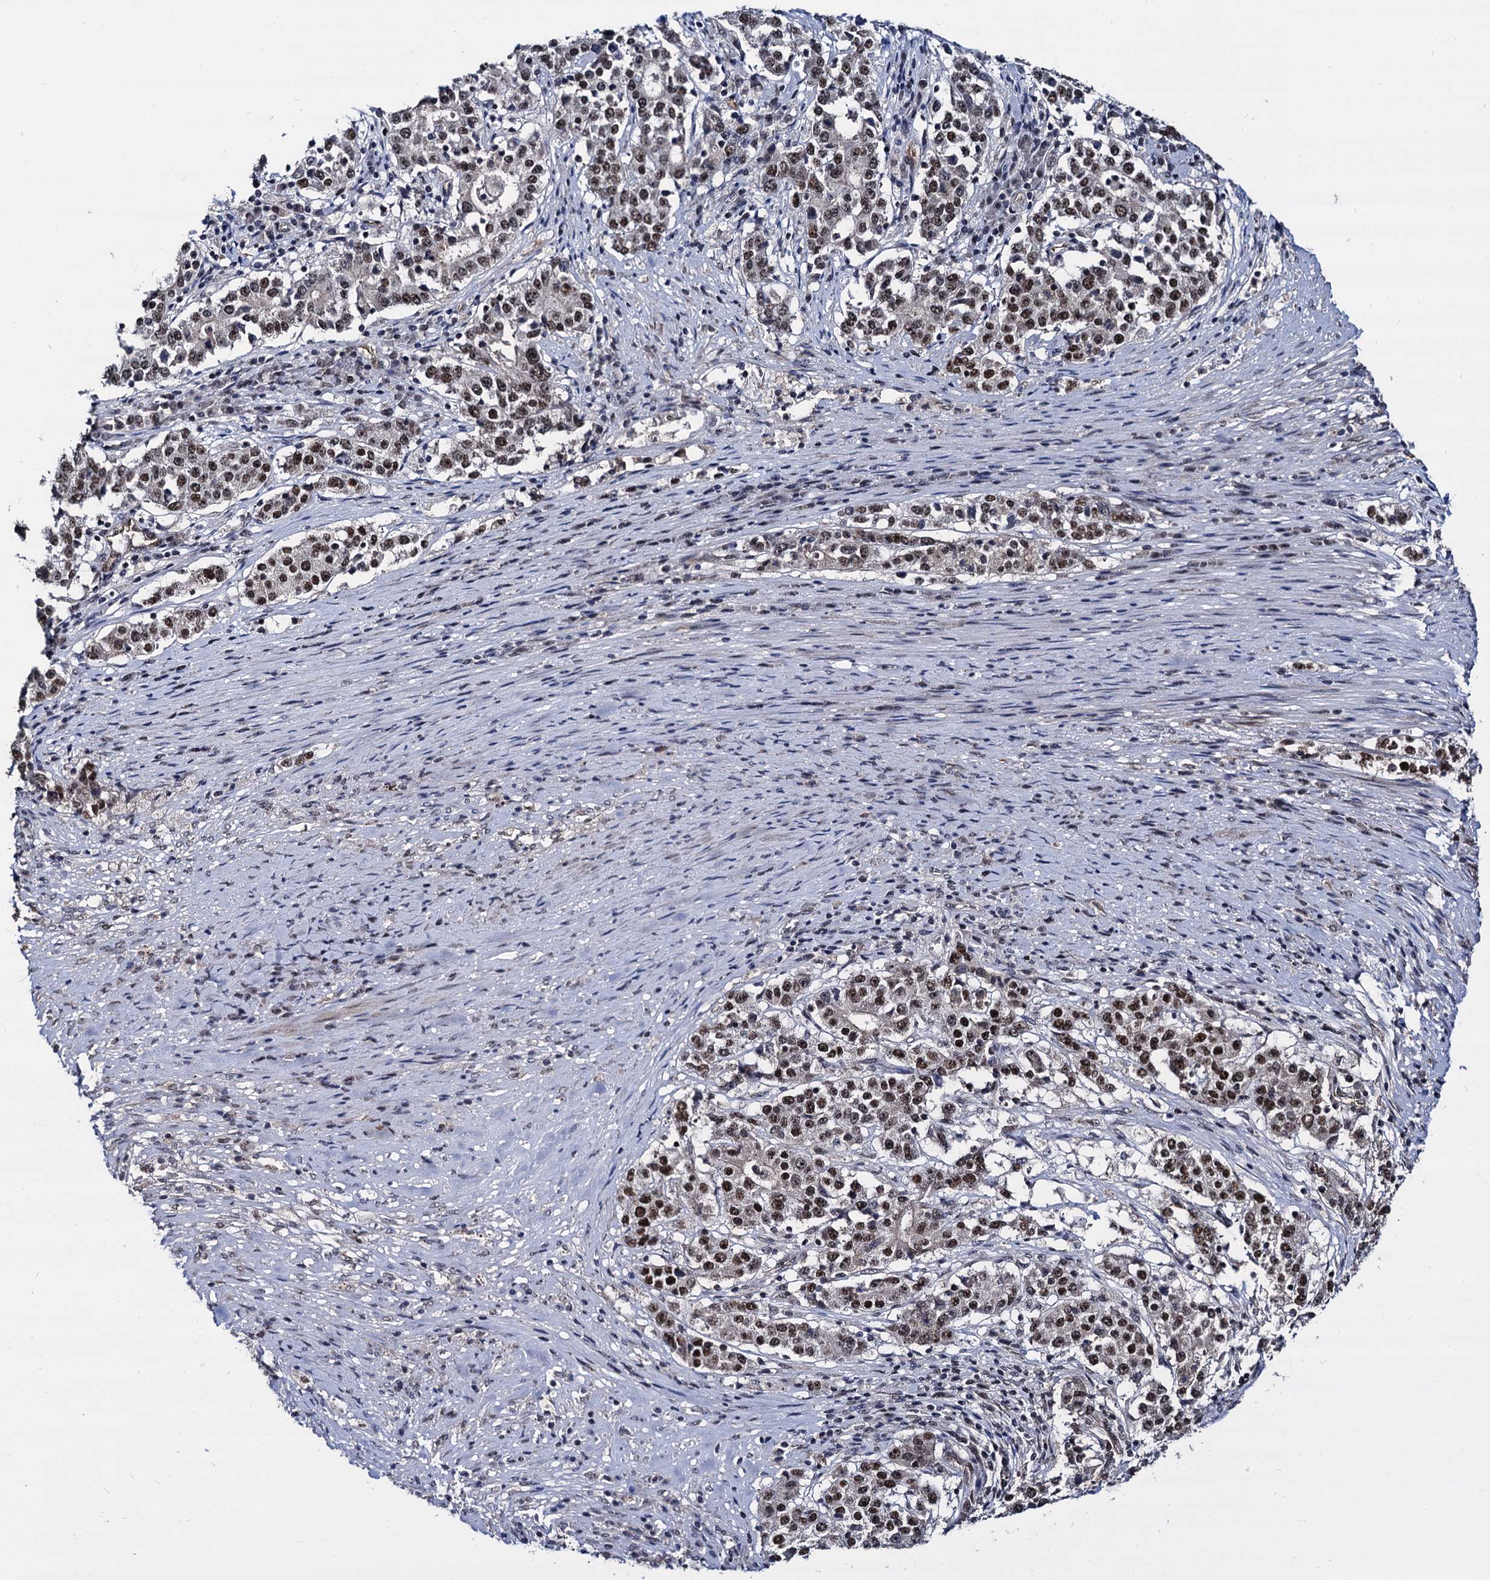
{"staining": {"intensity": "strong", "quantity": ">75%", "location": "nuclear"}, "tissue": "stomach cancer", "cell_type": "Tumor cells", "image_type": "cancer", "snomed": [{"axis": "morphology", "description": "Adenocarcinoma, NOS"}, {"axis": "topography", "description": "Stomach"}], "caption": "High-power microscopy captured an immunohistochemistry photomicrograph of stomach cancer, revealing strong nuclear staining in approximately >75% of tumor cells. (DAB (3,3'-diaminobenzidine) = brown stain, brightfield microscopy at high magnification).", "gene": "GALNT11", "patient": {"sex": "male", "age": 59}}